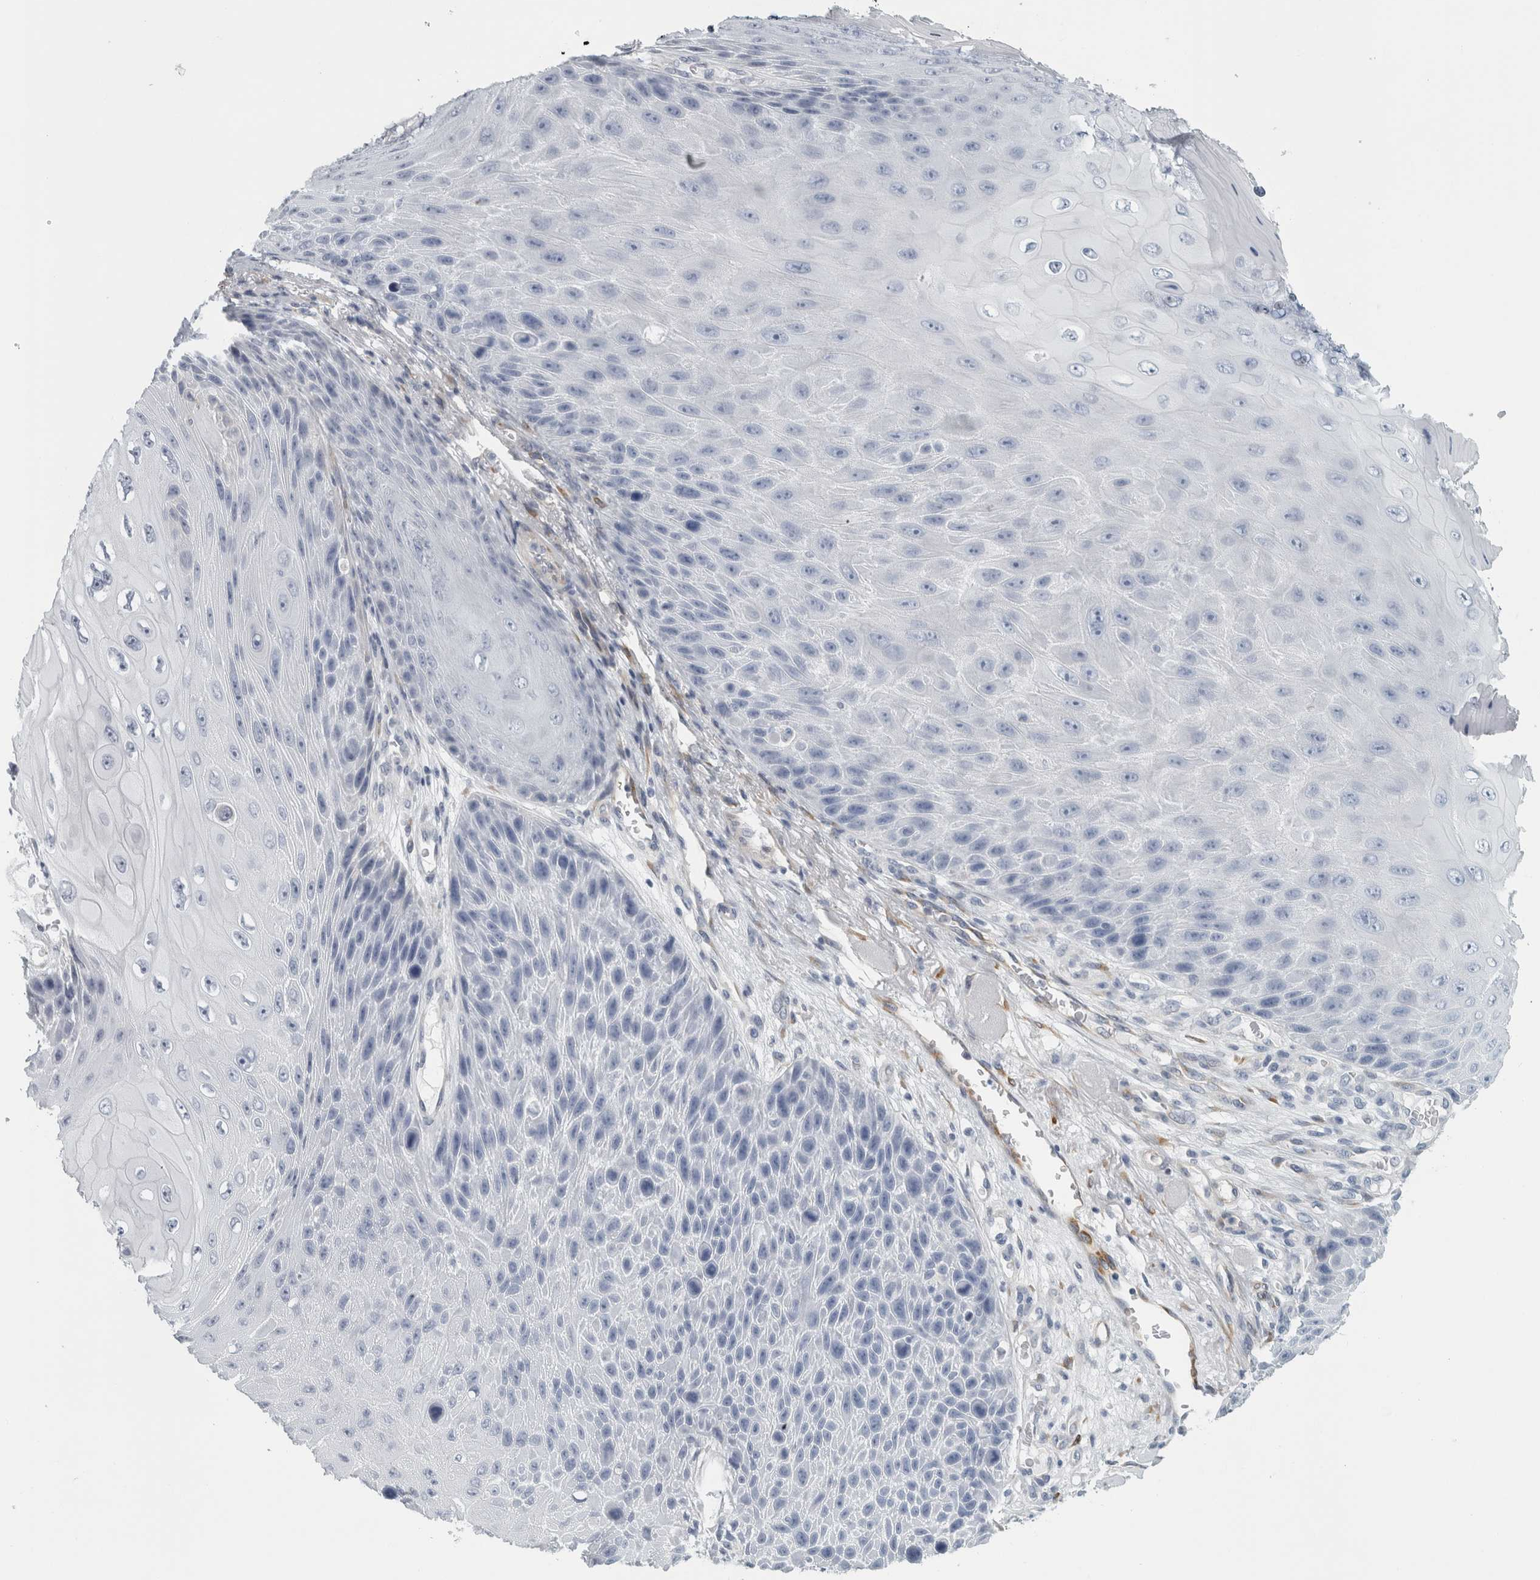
{"staining": {"intensity": "negative", "quantity": "none", "location": "none"}, "tissue": "skin cancer", "cell_type": "Tumor cells", "image_type": "cancer", "snomed": [{"axis": "morphology", "description": "Squamous cell carcinoma, NOS"}, {"axis": "topography", "description": "Skin"}], "caption": "Human squamous cell carcinoma (skin) stained for a protein using immunohistochemistry (IHC) shows no staining in tumor cells.", "gene": "B3GNT3", "patient": {"sex": "female", "age": 88}}